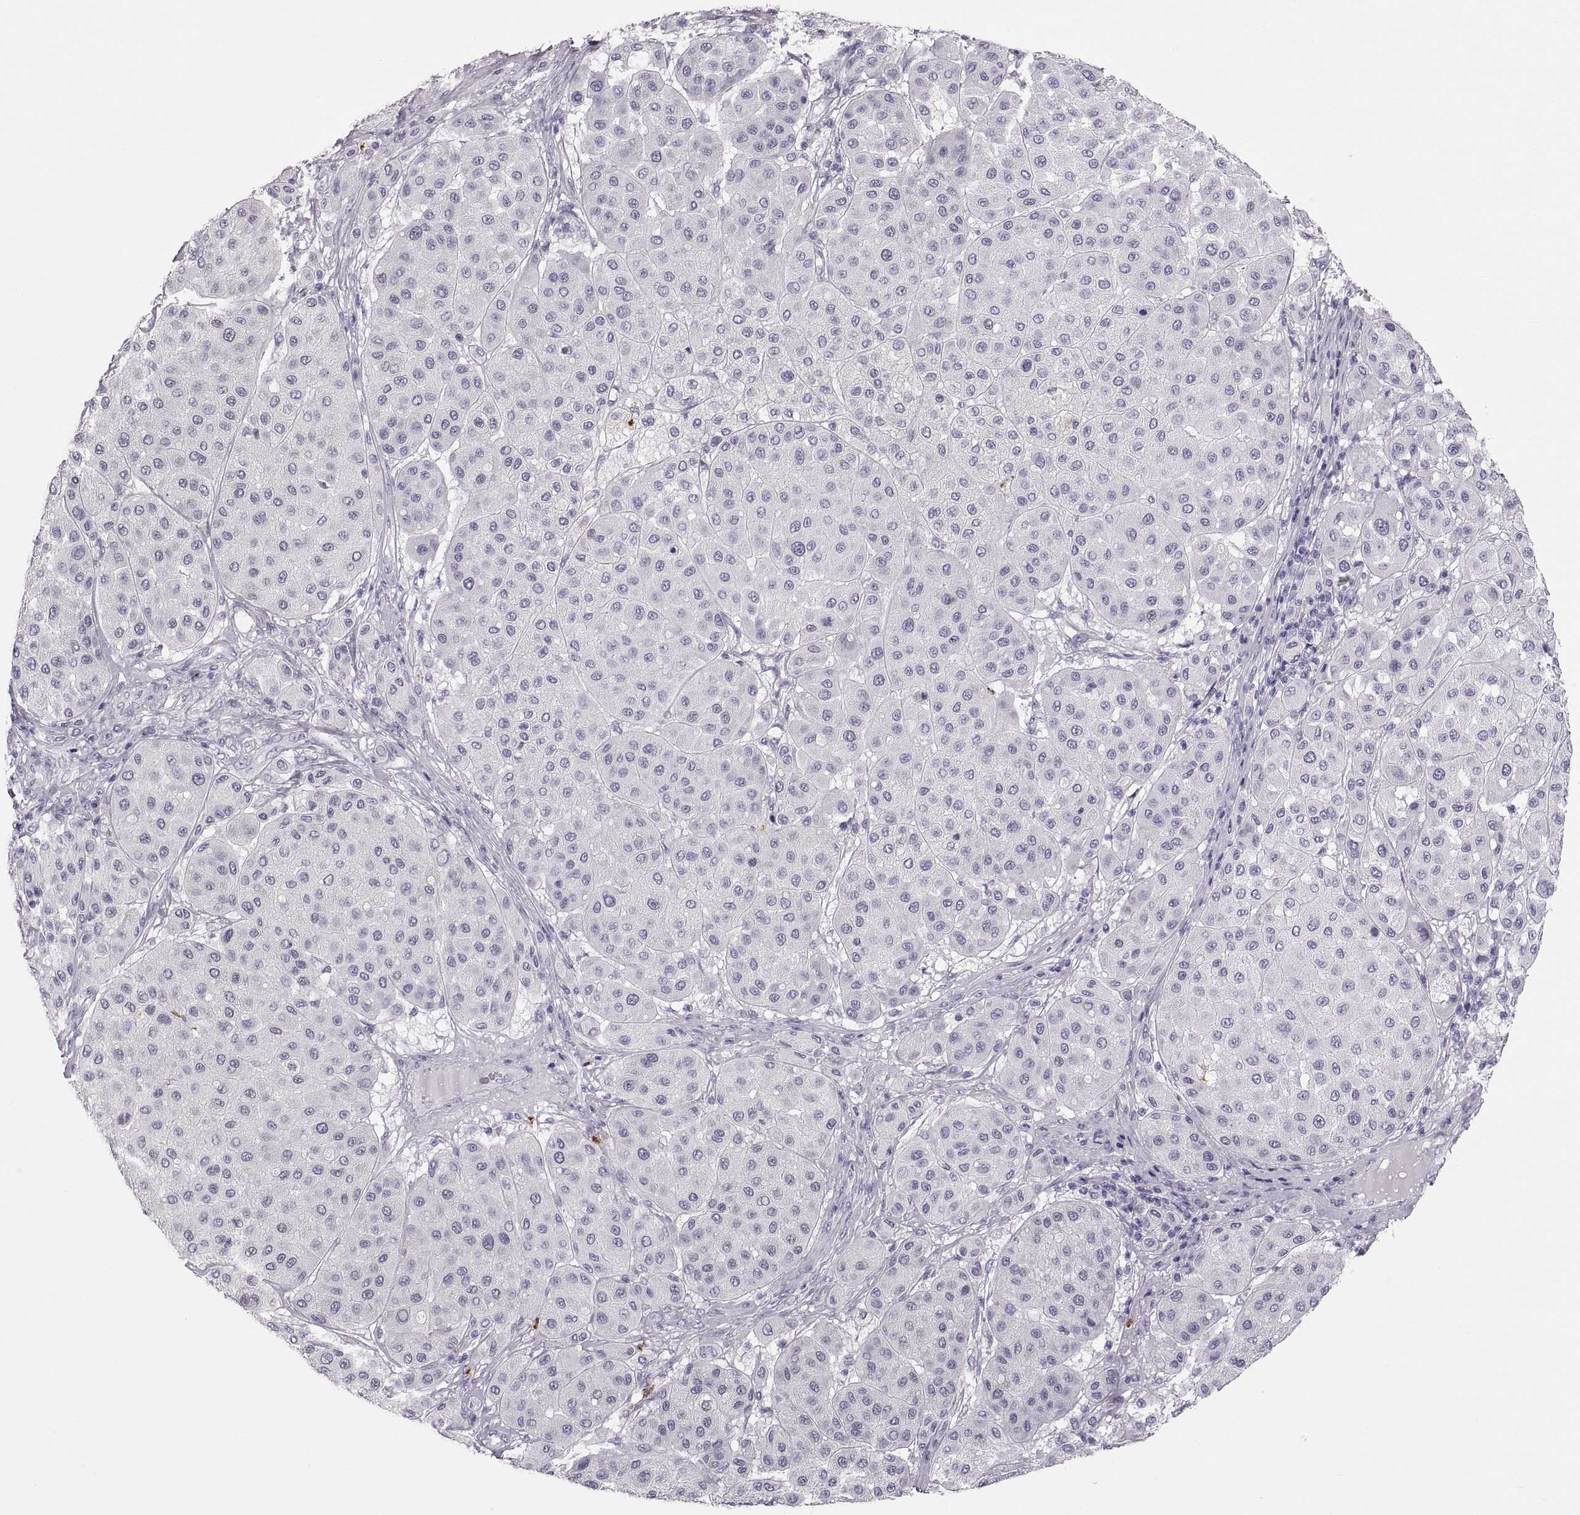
{"staining": {"intensity": "negative", "quantity": "none", "location": "none"}, "tissue": "melanoma", "cell_type": "Tumor cells", "image_type": "cancer", "snomed": [{"axis": "morphology", "description": "Malignant melanoma, Metastatic site"}, {"axis": "topography", "description": "Smooth muscle"}], "caption": "A photomicrograph of human melanoma is negative for staining in tumor cells. (DAB IHC with hematoxylin counter stain).", "gene": "MILR1", "patient": {"sex": "male", "age": 41}}